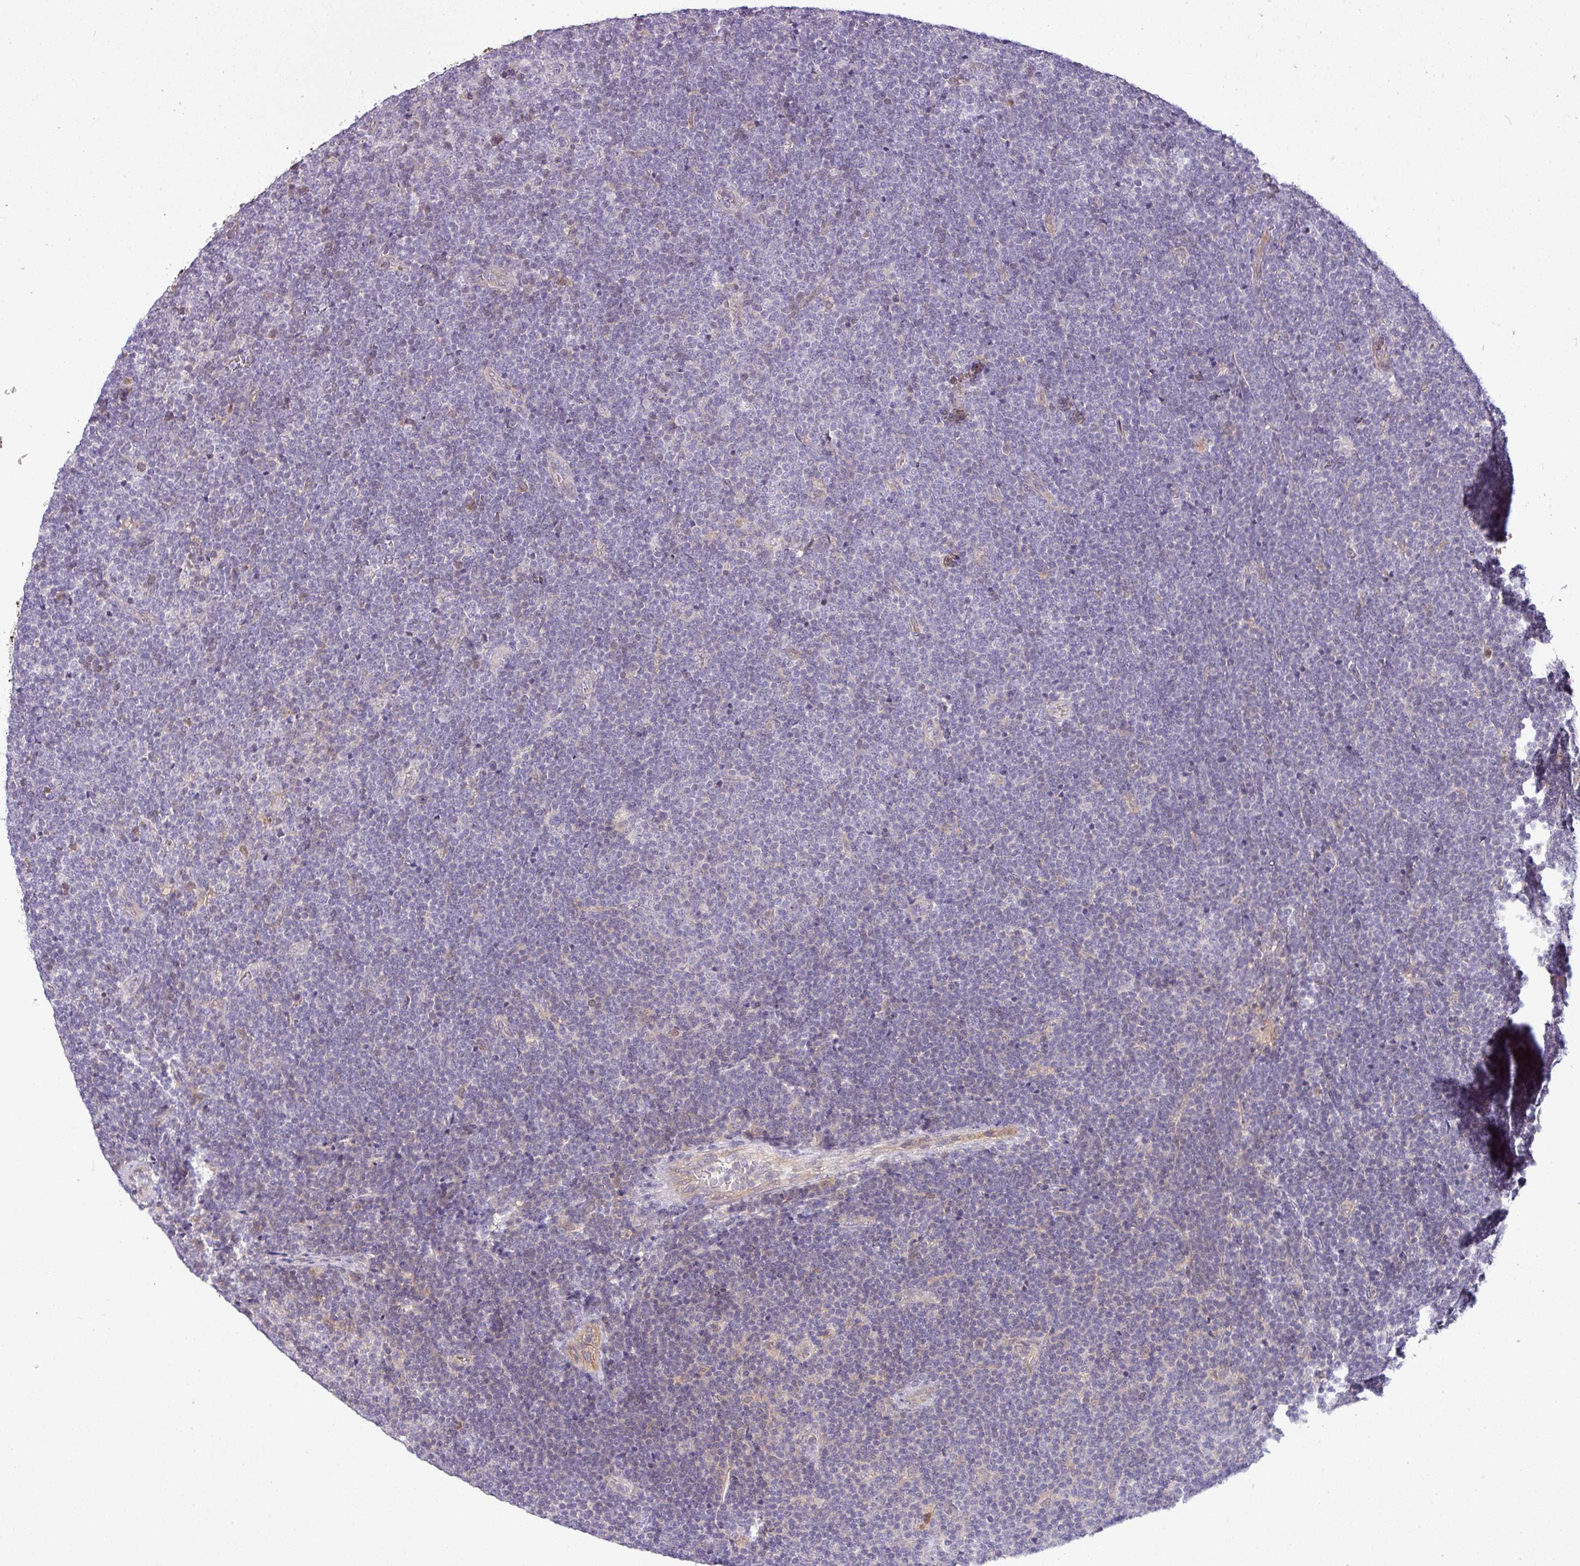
{"staining": {"intensity": "negative", "quantity": "none", "location": "none"}, "tissue": "lymphoma", "cell_type": "Tumor cells", "image_type": "cancer", "snomed": [{"axis": "morphology", "description": "Malignant lymphoma, non-Hodgkin's type, Low grade"}, {"axis": "topography", "description": "Lymph node"}], "caption": "Protein analysis of low-grade malignant lymphoma, non-Hodgkin's type demonstrates no significant positivity in tumor cells. The staining is performed using DAB brown chromogen with nuclei counter-stained in using hematoxylin.", "gene": "APOM", "patient": {"sex": "male", "age": 48}}